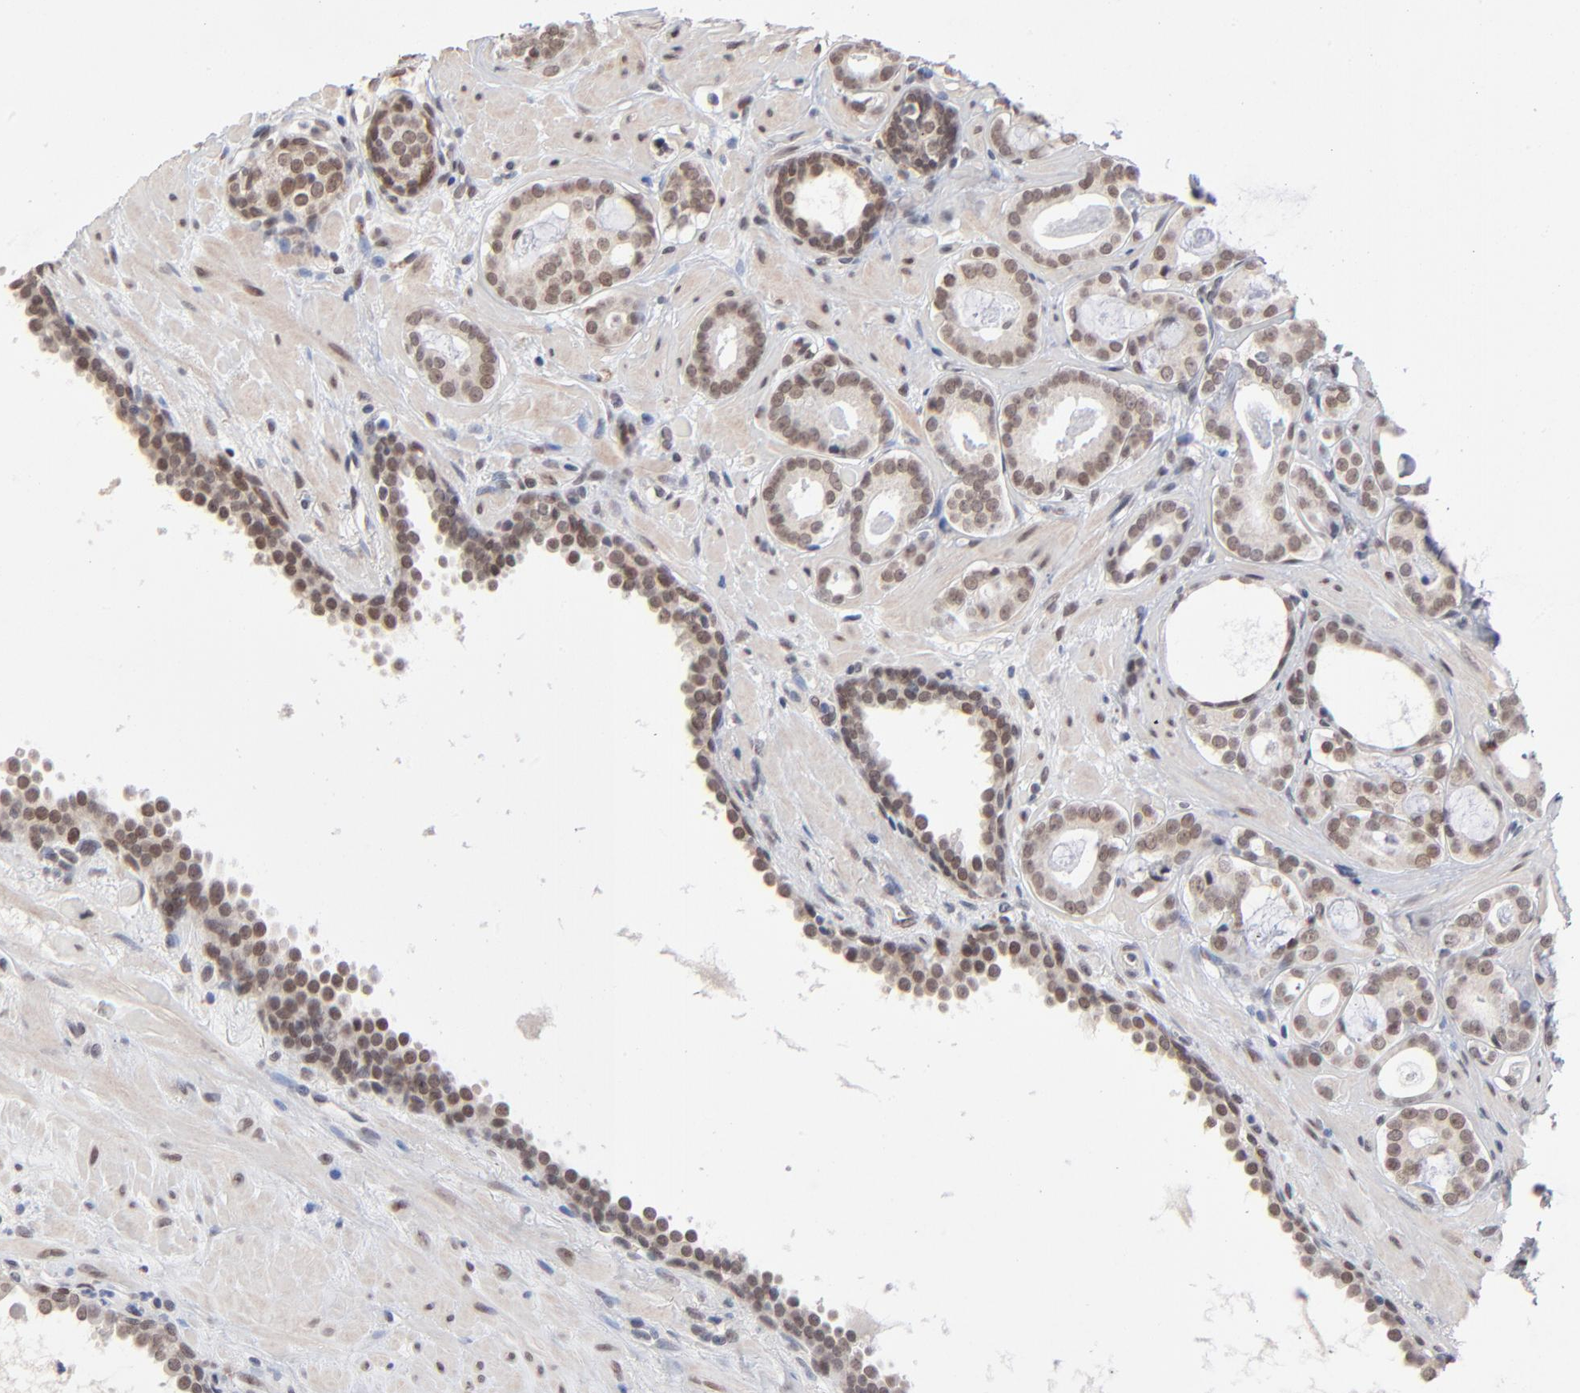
{"staining": {"intensity": "weak", "quantity": "<25%", "location": "nuclear"}, "tissue": "prostate cancer", "cell_type": "Tumor cells", "image_type": "cancer", "snomed": [{"axis": "morphology", "description": "Adenocarcinoma, Low grade"}, {"axis": "topography", "description": "Prostate"}], "caption": "Photomicrograph shows no significant protein staining in tumor cells of prostate low-grade adenocarcinoma. Nuclei are stained in blue.", "gene": "MBIP", "patient": {"sex": "male", "age": 57}}